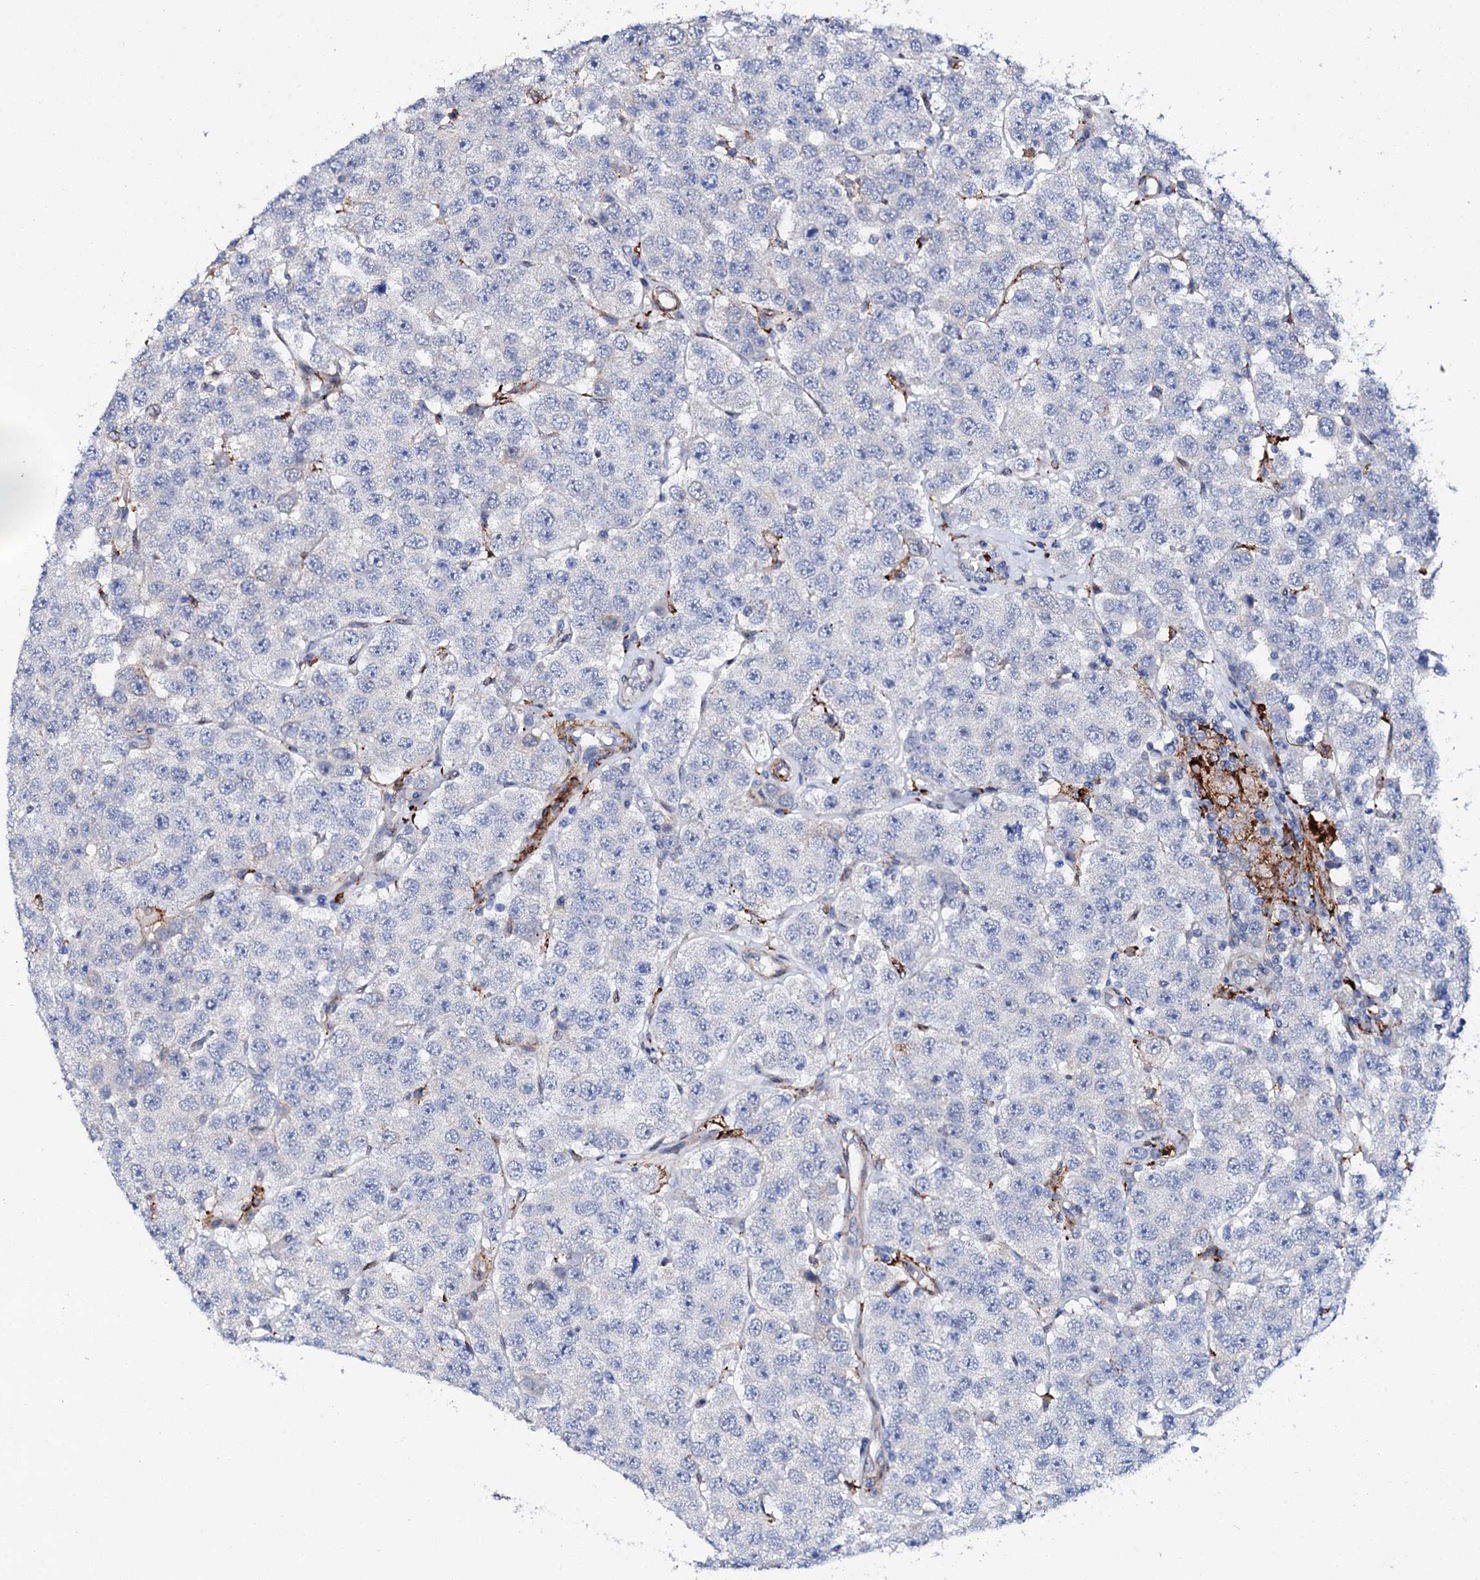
{"staining": {"intensity": "negative", "quantity": "none", "location": "none"}, "tissue": "testis cancer", "cell_type": "Tumor cells", "image_type": "cancer", "snomed": [{"axis": "morphology", "description": "Seminoma, NOS"}, {"axis": "topography", "description": "Testis"}], "caption": "Testis cancer (seminoma) was stained to show a protein in brown. There is no significant staining in tumor cells.", "gene": "MED13L", "patient": {"sex": "male", "age": 28}}